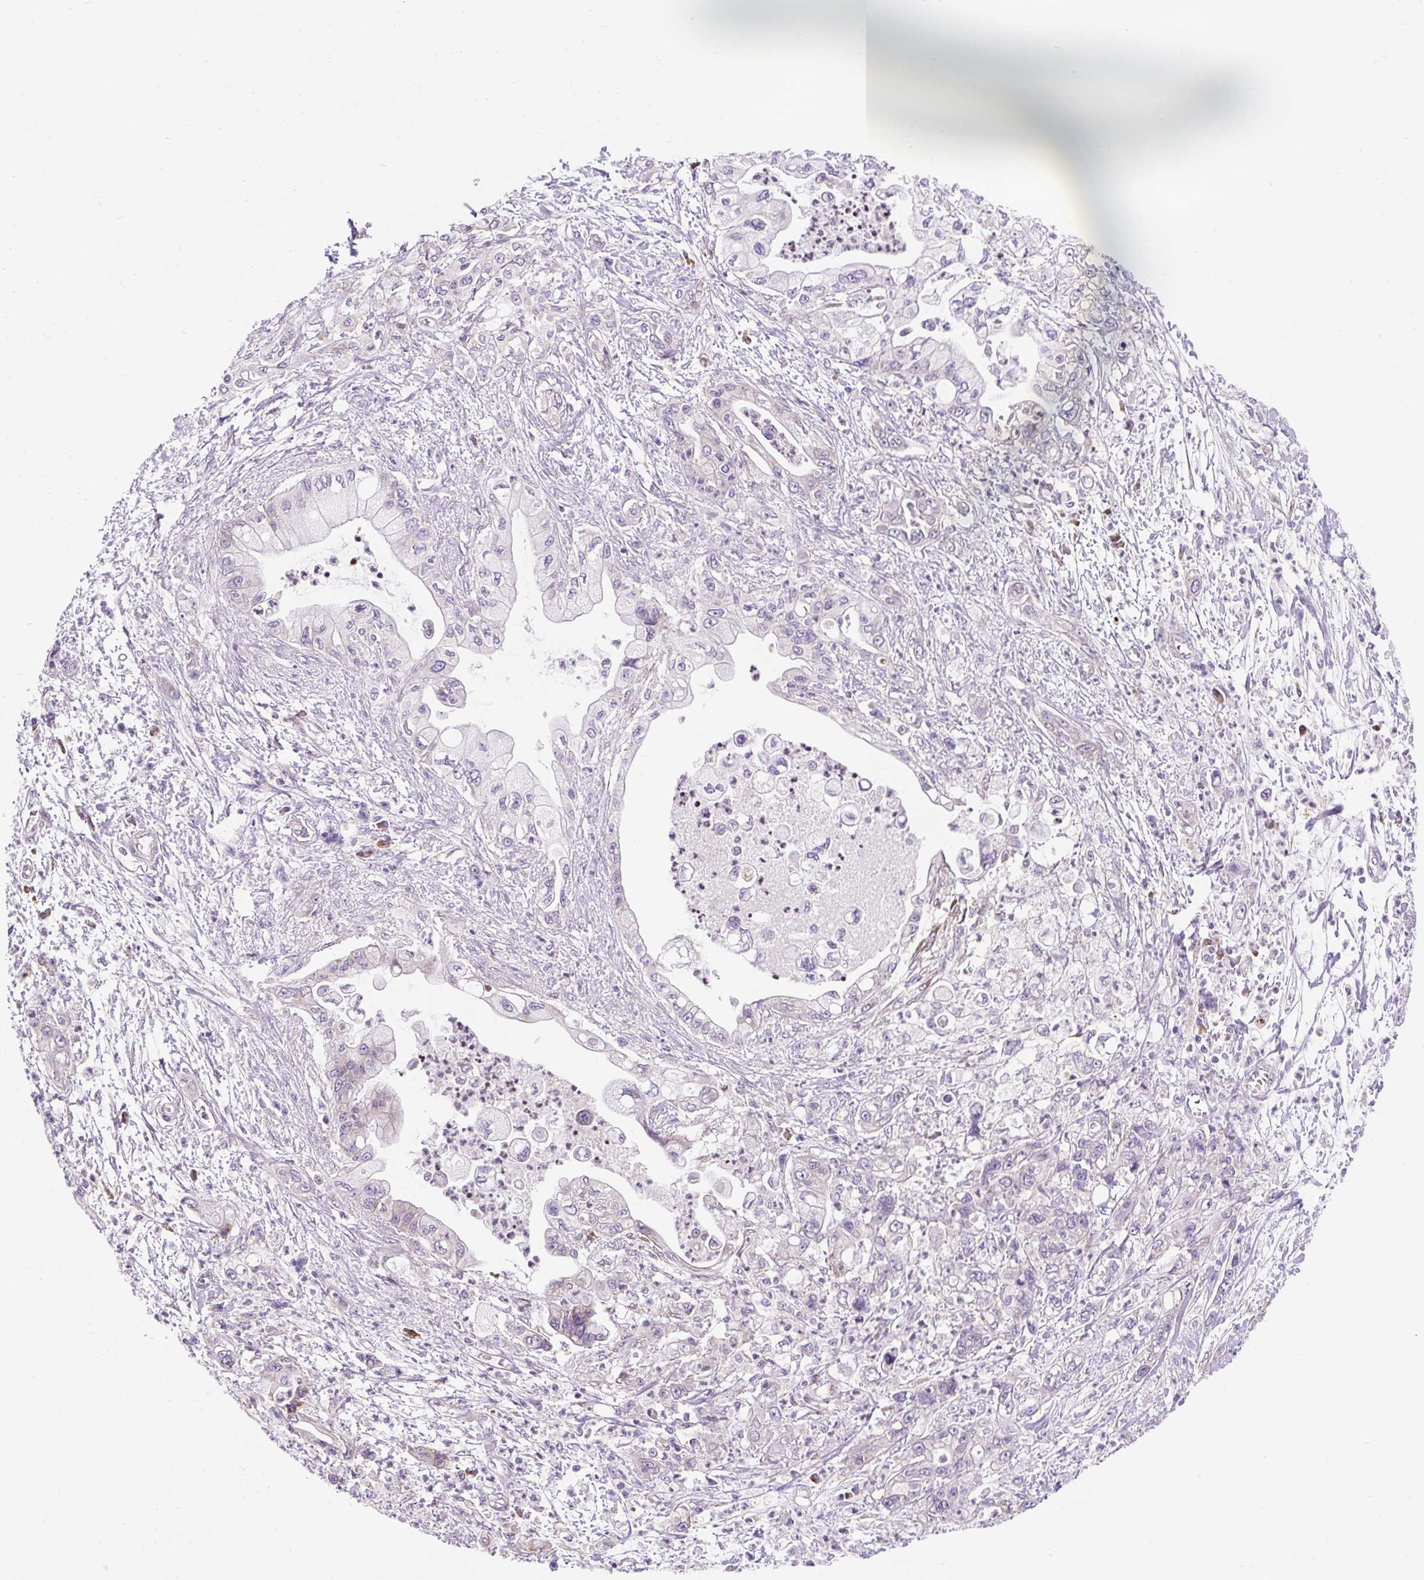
{"staining": {"intensity": "weak", "quantity": "<25%", "location": "cytoplasmic/membranous"}, "tissue": "pancreatic cancer", "cell_type": "Tumor cells", "image_type": "cancer", "snomed": [{"axis": "morphology", "description": "Adenocarcinoma, NOS"}, {"axis": "topography", "description": "Pancreas"}], "caption": "Protein analysis of adenocarcinoma (pancreatic) shows no significant staining in tumor cells.", "gene": "GPR45", "patient": {"sex": "male", "age": 61}}